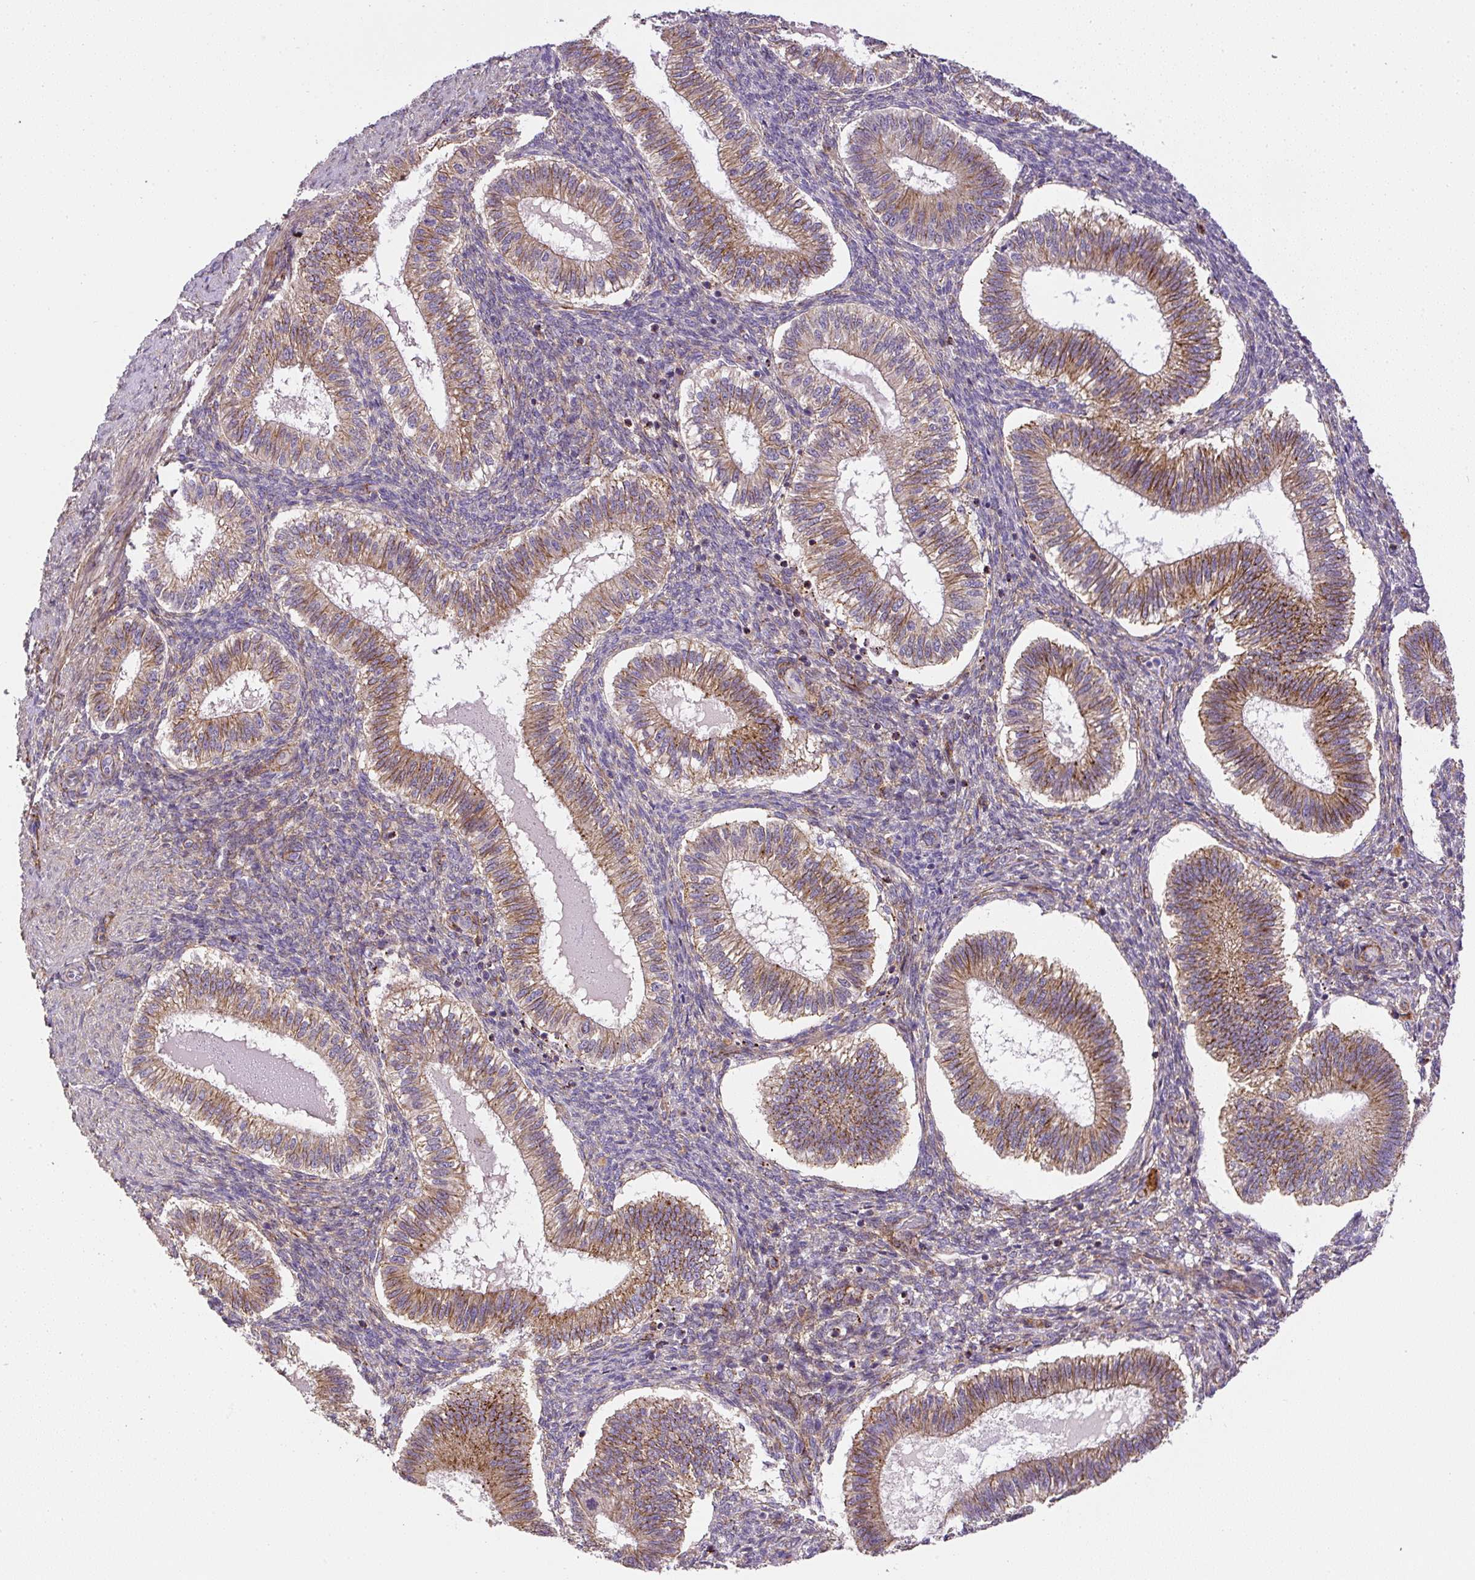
{"staining": {"intensity": "weak", "quantity": "25%-75%", "location": "cytoplasmic/membranous"}, "tissue": "endometrium", "cell_type": "Cells in endometrial stroma", "image_type": "normal", "snomed": [{"axis": "morphology", "description": "Normal tissue, NOS"}, {"axis": "topography", "description": "Endometrium"}], "caption": "Immunohistochemistry (DAB (3,3'-diaminobenzidine)) staining of normal human endometrium displays weak cytoplasmic/membranous protein positivity in about 25%-75% of cells in endometrial stroma. Nuclei are stained in blue.", "gene": "RNF170", "patient": {"sex": "female", "age": 25}}